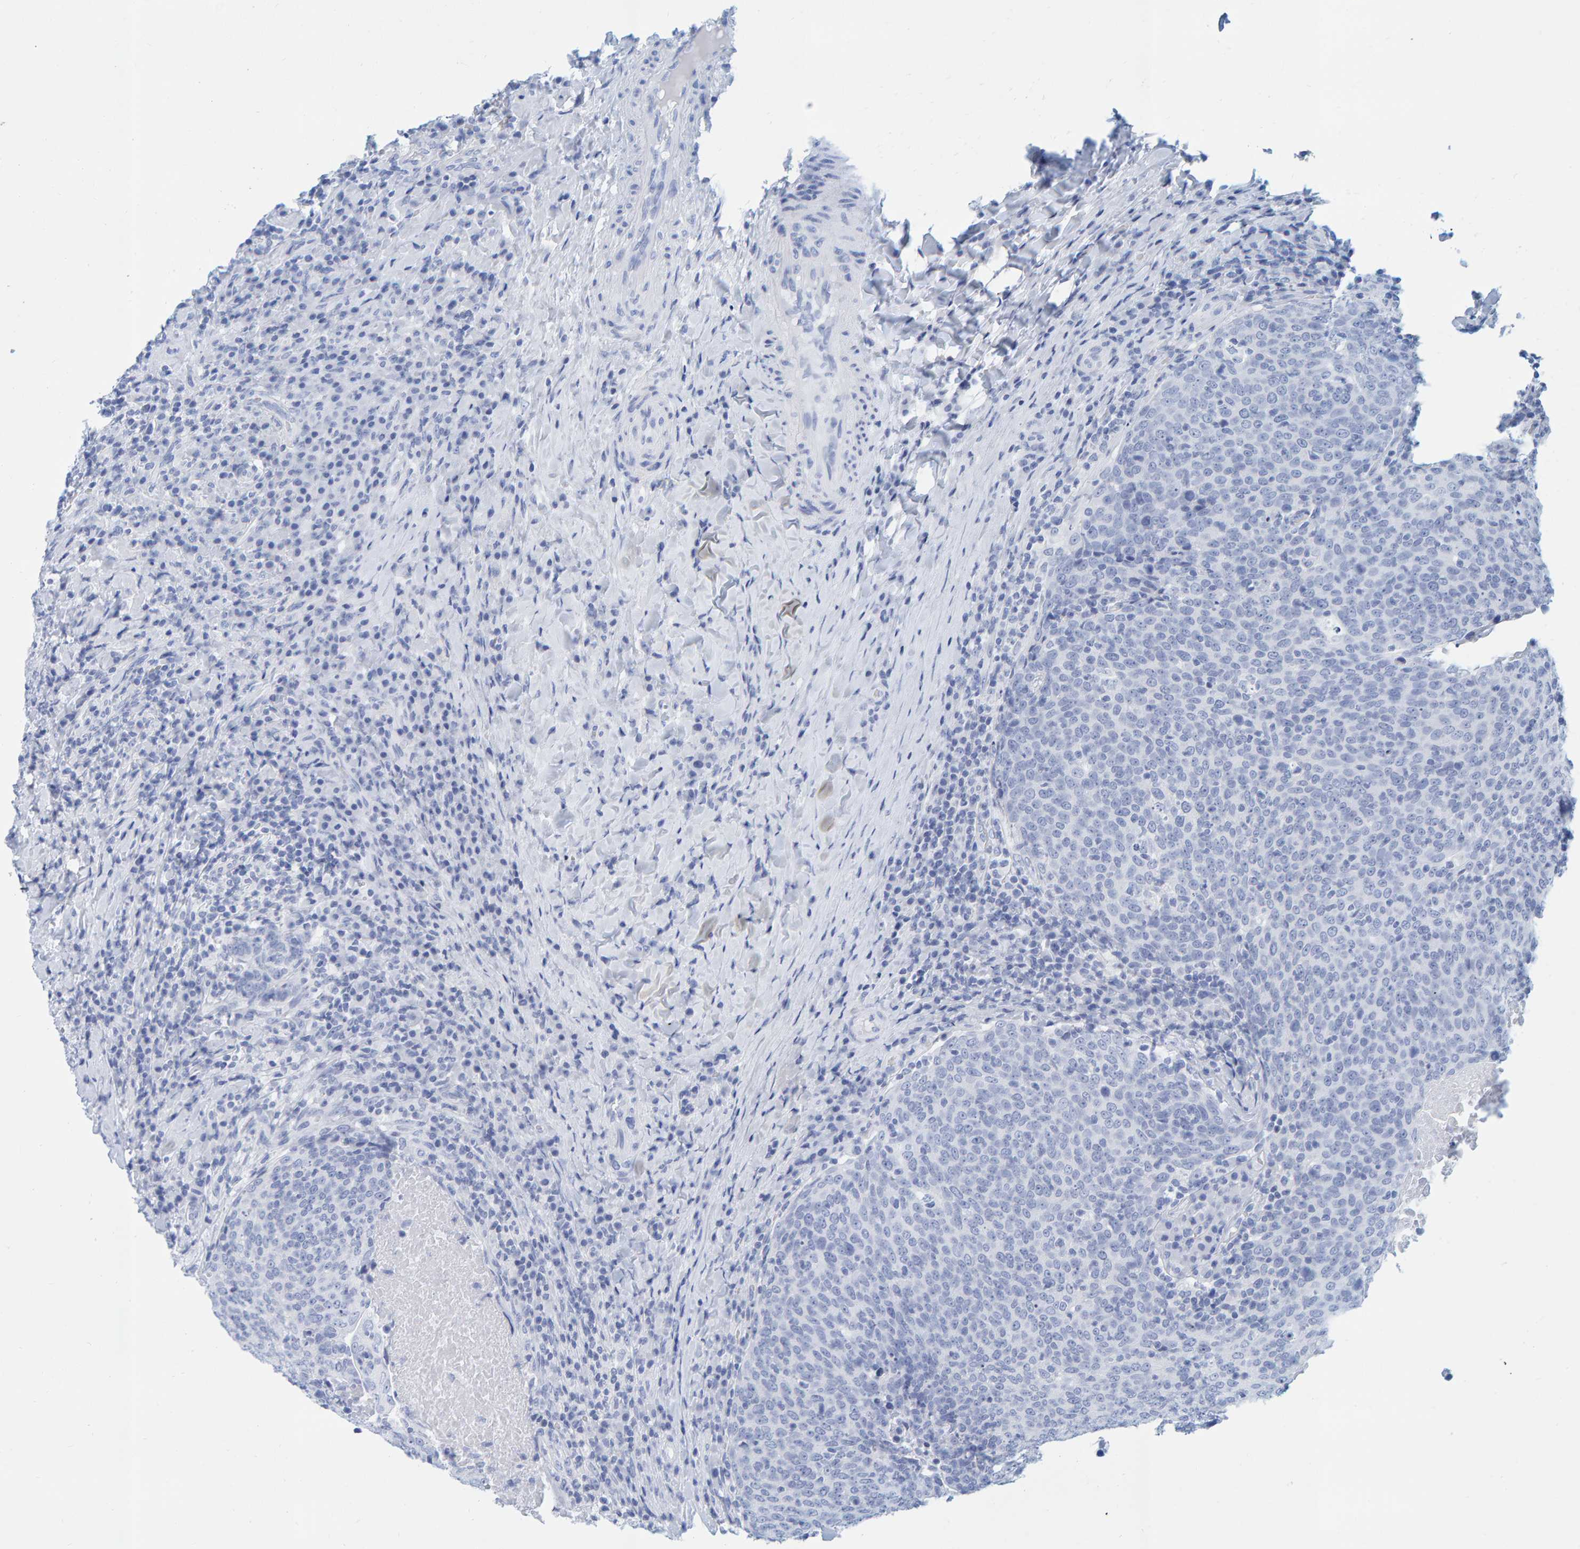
{"staining": {"intensity": "negative", "quantity": "none", "location": "none"}, "tissue": "head and neck cancer", "cell_type": "Tumor cells", "image_type": "cancer", "snomed": [{"axis": "morphology", "description": "Squamous cell carcinoma, NOS"}, {"axis": "morphology", "description": "Squamous cell carcinoma, metastatic, NOS"}, {"axis": "topography", "description": "Lymph node"}, {"axis": "topography", "description": "Head-Neck"}], "caption": "The image displays no staining of tumor cells in head and neck squamous cell carcinoma.", "gene": "SFTPC", "patient": {"sex": "male", "age": 62}}